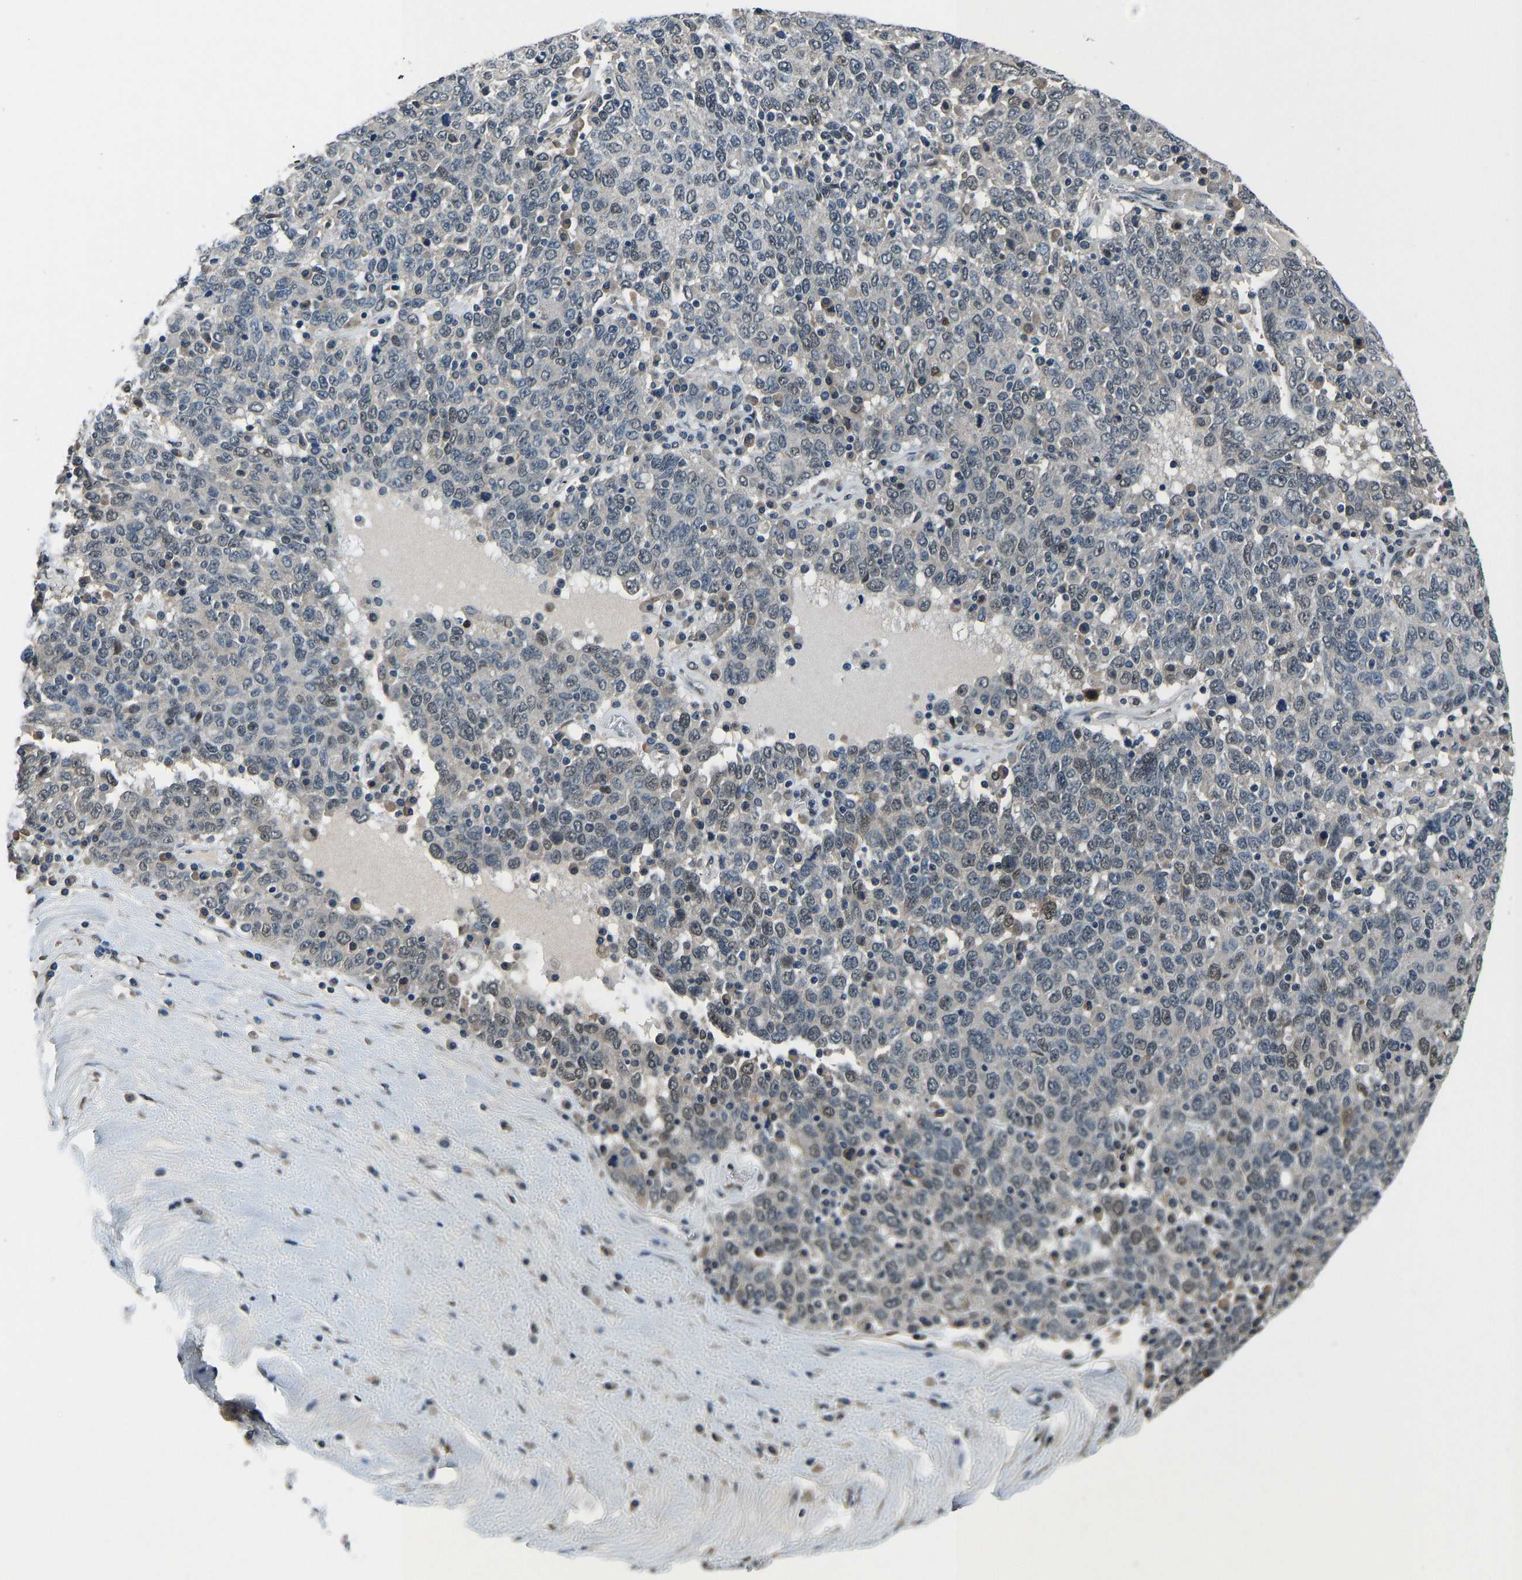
{"staining": {"intensity": "weak", "quantity": "<25%", "location": "nuclear"}, "tissue": "ovarian cancer", "cell_type": "Tumor cells", "image_type": "cancer", "snomed": [{"axis": "morphology", "description": "Carcinoma, endometroid"}, {"axis": "topography", "description": "Ovary"}], "caption": "Immunohistochemical staining of human ovarian cancer demonstrates no significant expression in tumor cells.", "gene": "FOS", "patient": {"sex": "female", "age": 62}}